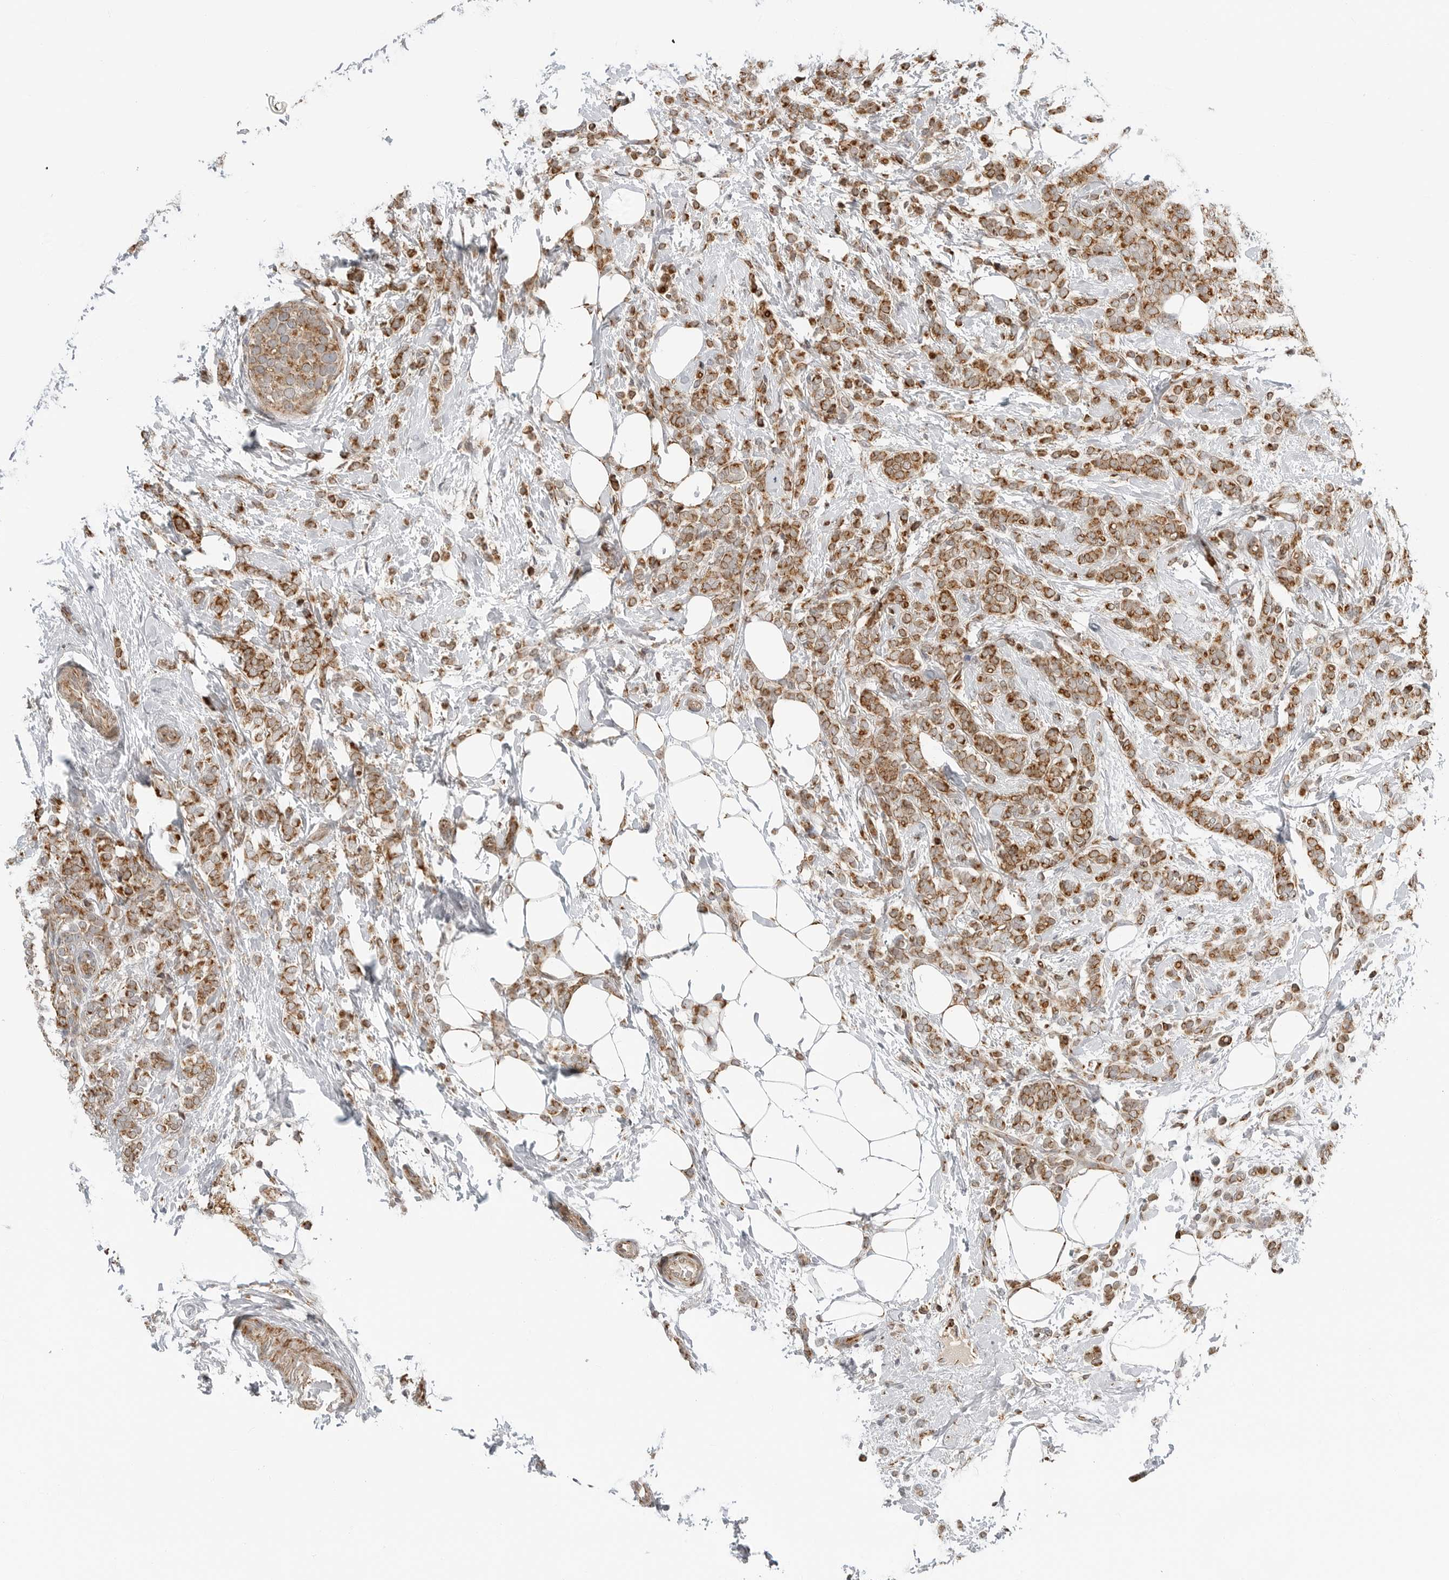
{"staining": {"intensity": "moderate", "quantity": ">75%", "location": "cytoplasmic/membranous"}, "tissue": "breast cancer", "cell_type": "Tumor cells", "image_type": "cancer", "snomed": [{"axis": "morphology", "description": "Lobular carcinoma"}, {"axis": "topography", "description": "Breast"}], "caption": "Protein expression analysis of human breast cancer reveals moderate cytoplasmic/membranous expression in approximately >75% of tumor cells.", "gene": "PEX2", "patient": {"sex": "female", "age": 50}}